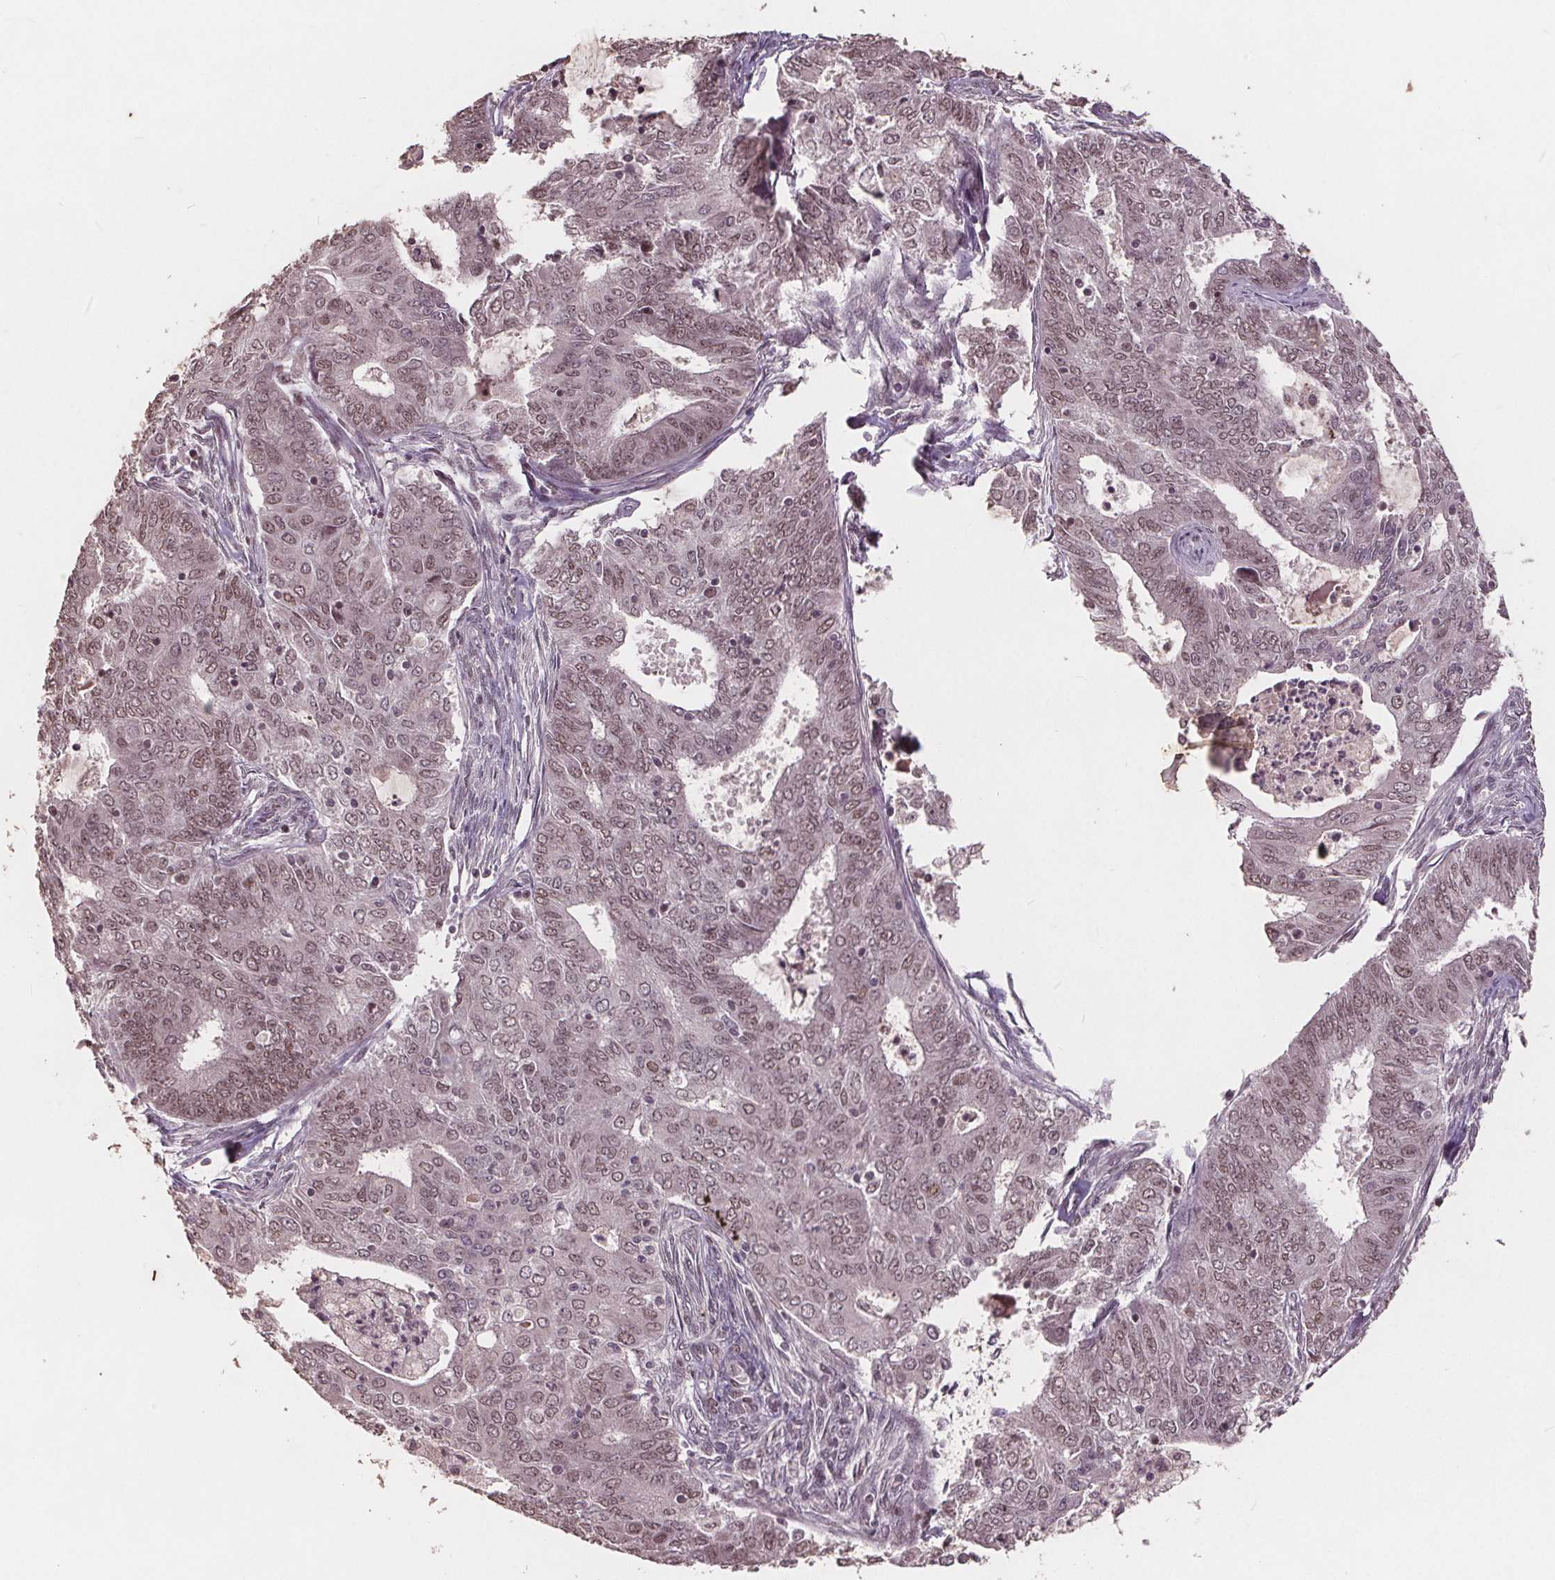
{"staining": {"intensity": "weak", "quantity": ">75%", "location": "nuclear"}, "tissue": "endometrial cancer", "cell_type": "Tumor cells", "image_type": "cancer", "snomed": [{"axis": "morphology", "description": "Adenocarcinoma, NOS"}, {"axis": "topography", "description": "Endometrium"}], "caption": "There is low levels of weak nuclear positivity in tumor cells of endometrial cancer (adenocarcinoma), as demonstrated by immunohistochemical staining (brown color).", "gene": "DNMT3B", "patient": {"sex": "female", "age": 62}}